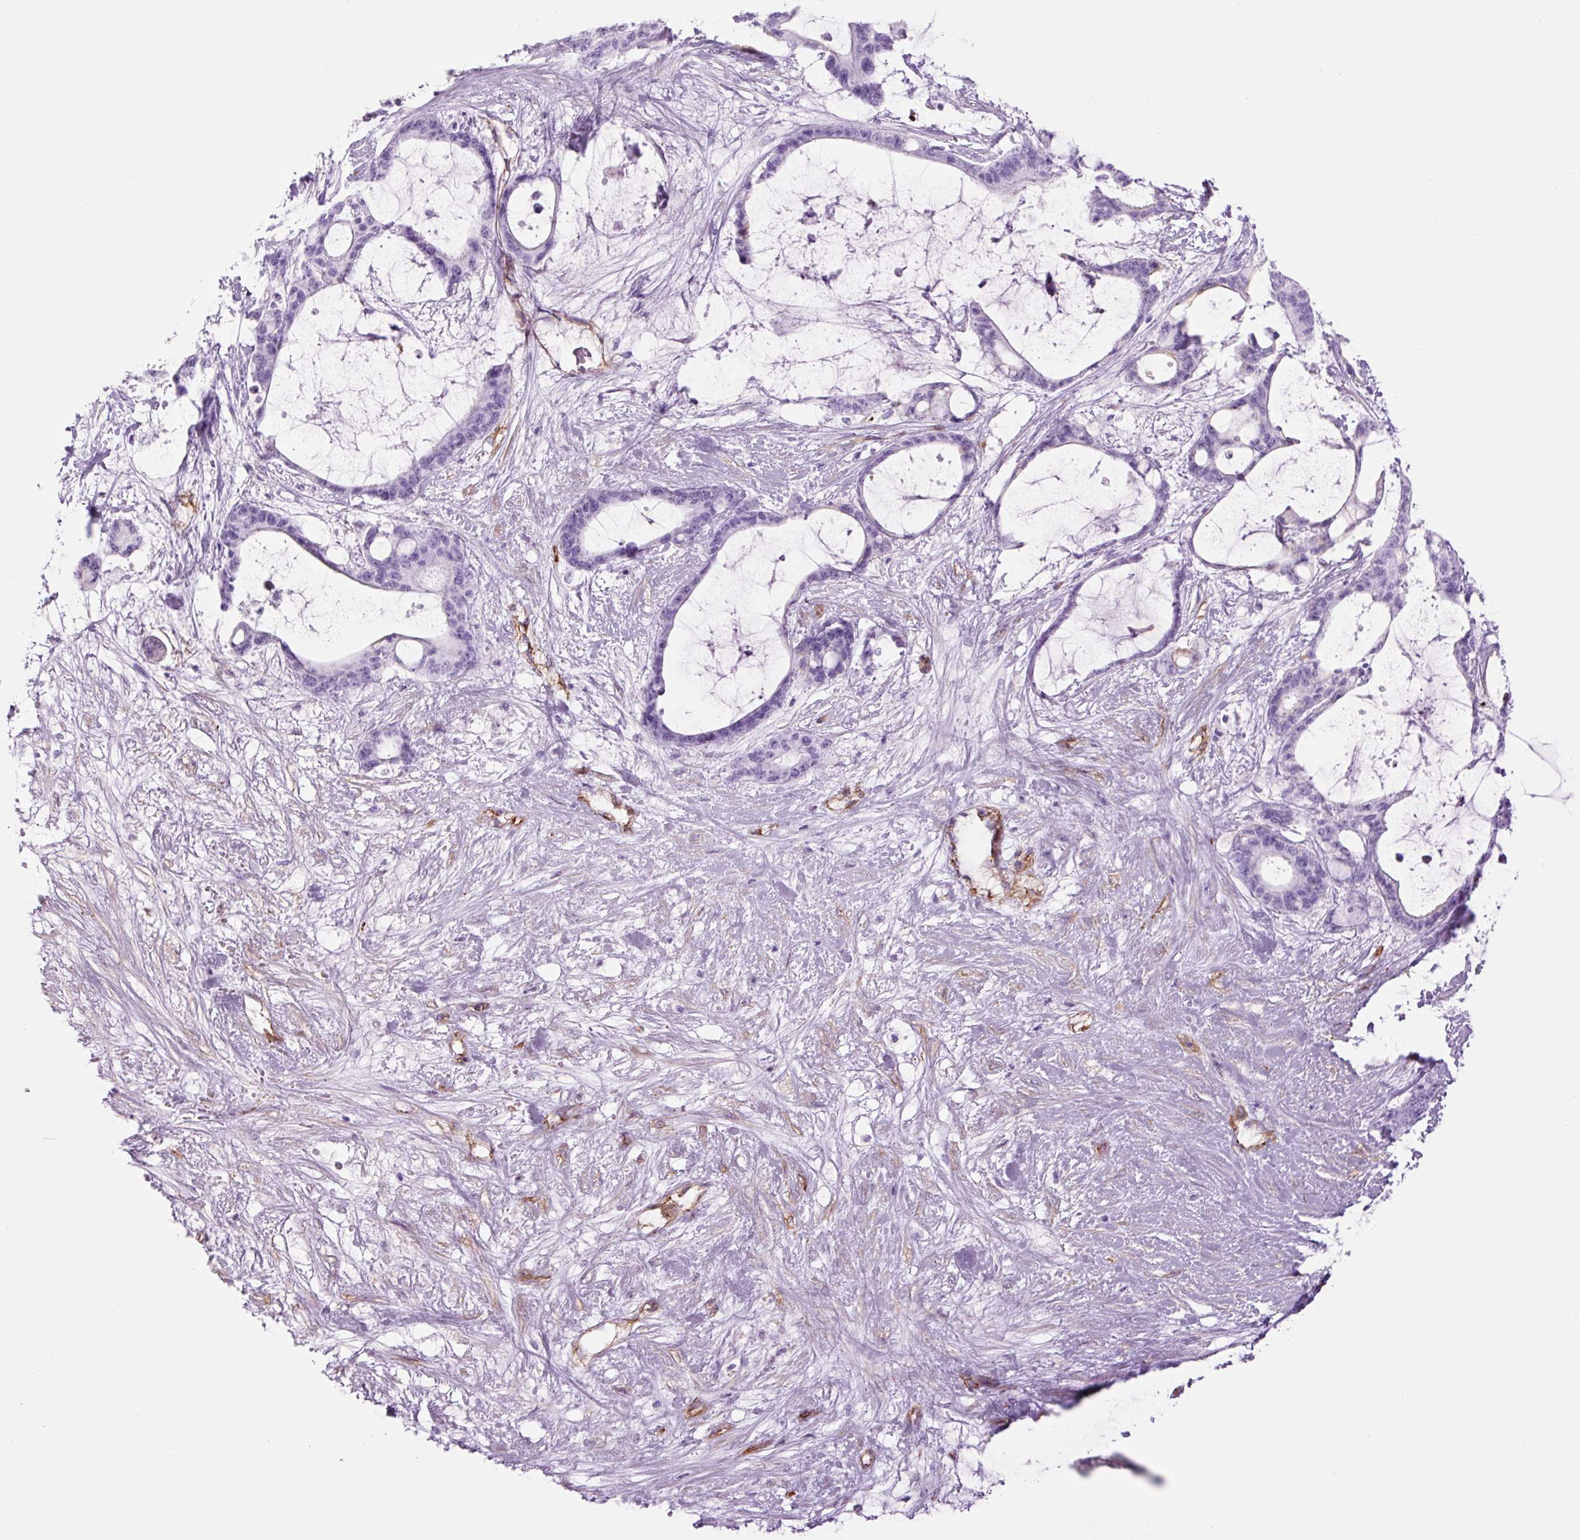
{"staining": {"intensity": "negative", "quantity": "none", "location": "none"}, "tissue": "liver cancer", "cell_type": "Tumor cells", "image_type": "cancer", "snomed": [{"axis": "morphology", "description": "Normal tissue, NOS"}, {"axis": "morphology", "description": "Cholangiocarcinoma"}, {"axis": "topography", "description": "Liver"}, {"axis": "topography", "description": "Peripheral nerve tissue"}], "caption": "The immunohistochemistry (IHC) micrograph has no significant staining in tumor cells of liver cancer tissue.", "gene": "CAV1", "patient": {"sex": "female", "age": 73}}